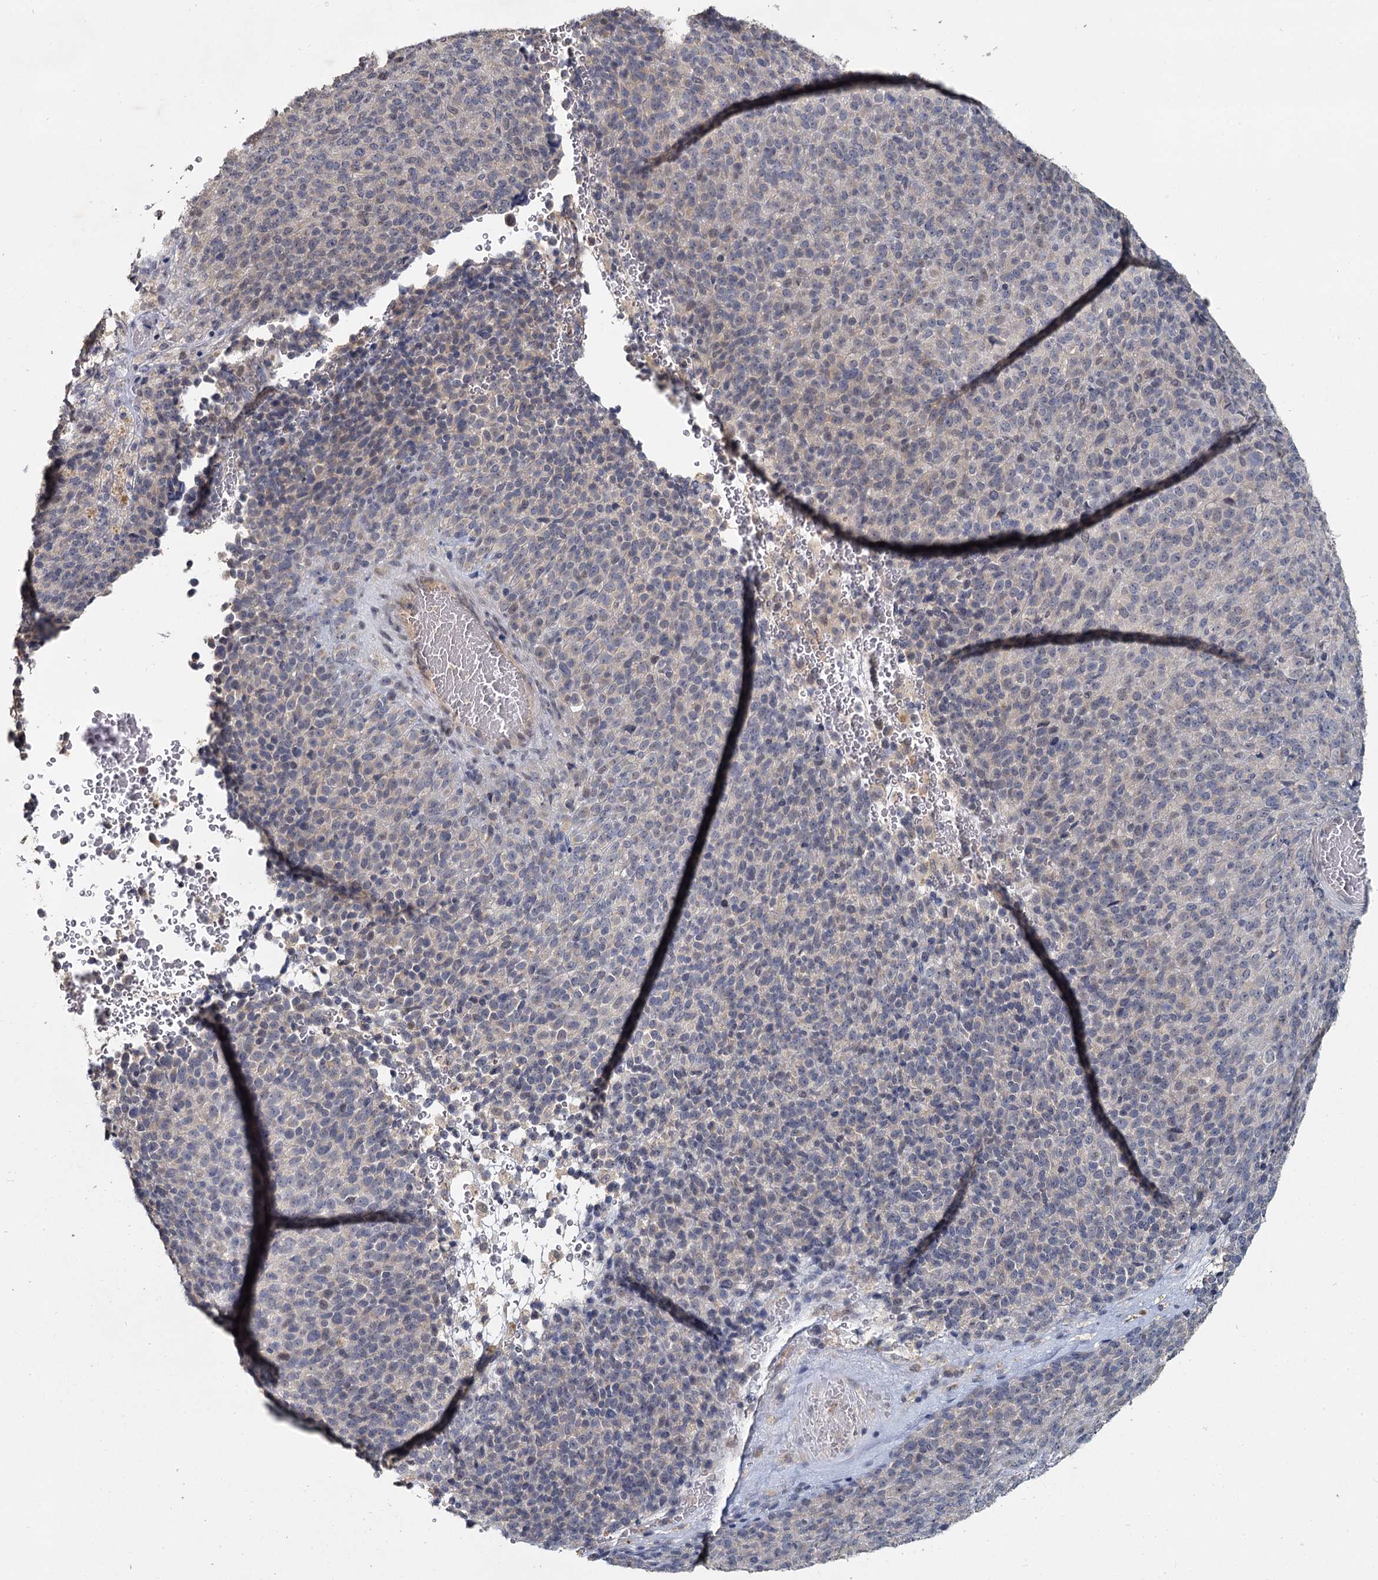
{"staining": {"intensity": "negative", "quantity": "none", "location": "none"}, "tissue": "melanoma", "cell_type": "Tumor cells", "image_type": "cancer", "snomed": [{"axis": "morphology", "description": "Malignant melanoma, Metastatic site"}, {"axis": "topography", "description": "Brain"}], "caption": "Photomicrograph shows no protein expression in tumor cells of melanoma tissue.", "gene": "MUCL1", "patient": {"sex": "female", "age": 56}}